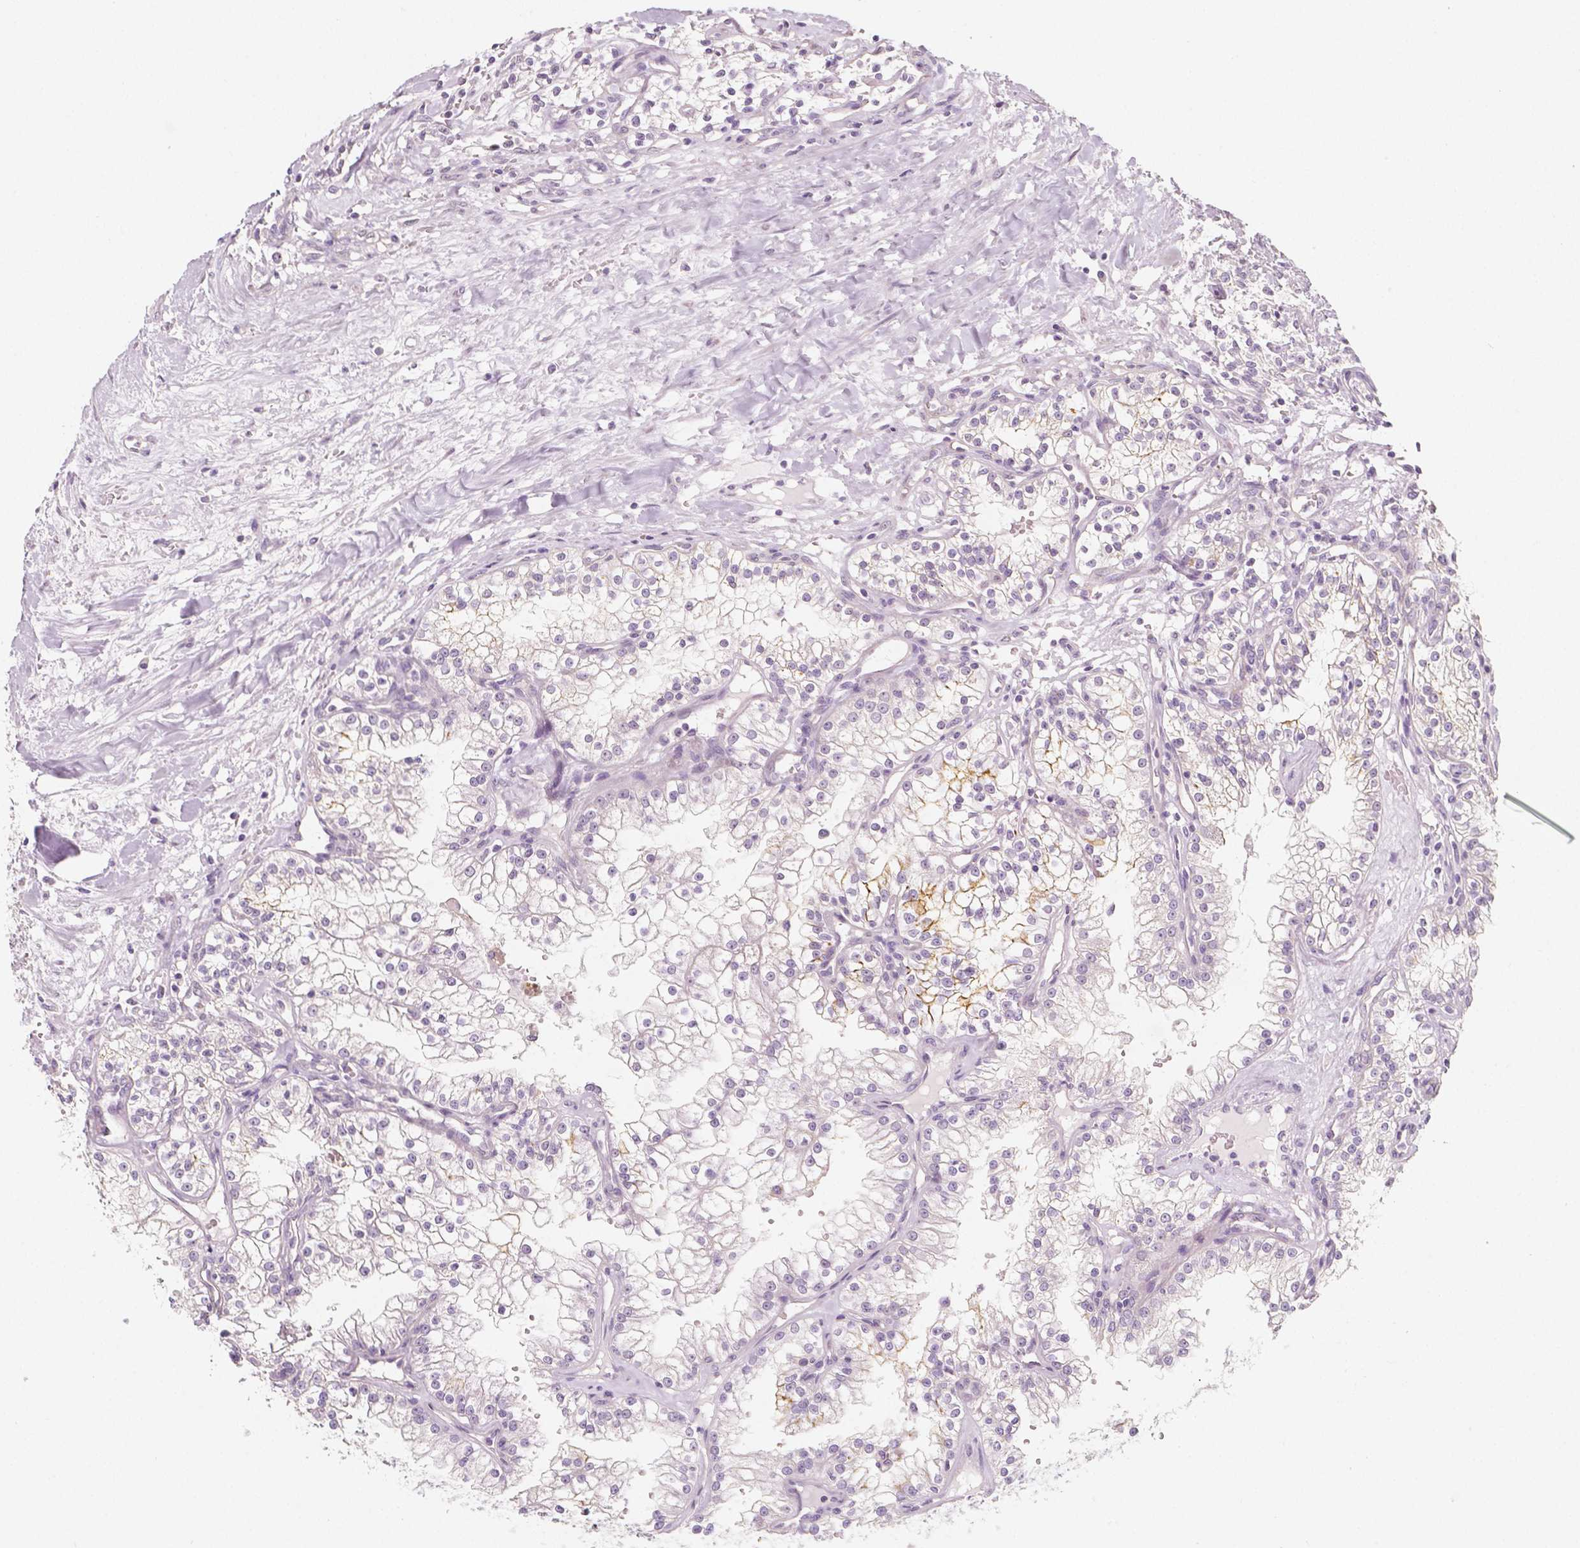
{"staining": {"intensity": "weak", "quantity": "<25%", "location": "cytoplasmic/membranous"}, "tissue": "renal cancer", "cell_type": "Tumor cells", "image_type": "cancer", "snomed": [{"axis": "morphology", "description": "Adenocarcinoma, NOS"}, {"axis": "topography", "description": "Kidney"}], "caption": "The photomicrograph displays no significant staining in tumor cells of adenocarcinoma (renal). Brightfield microscopy of IHC stained with DAB (3,3'-diaminobenzidine) (brown) and hematoxylin (blue), captured at high magnification.", "gene": "C1orf167", "patient": {"sex": "male", "age": 36}}